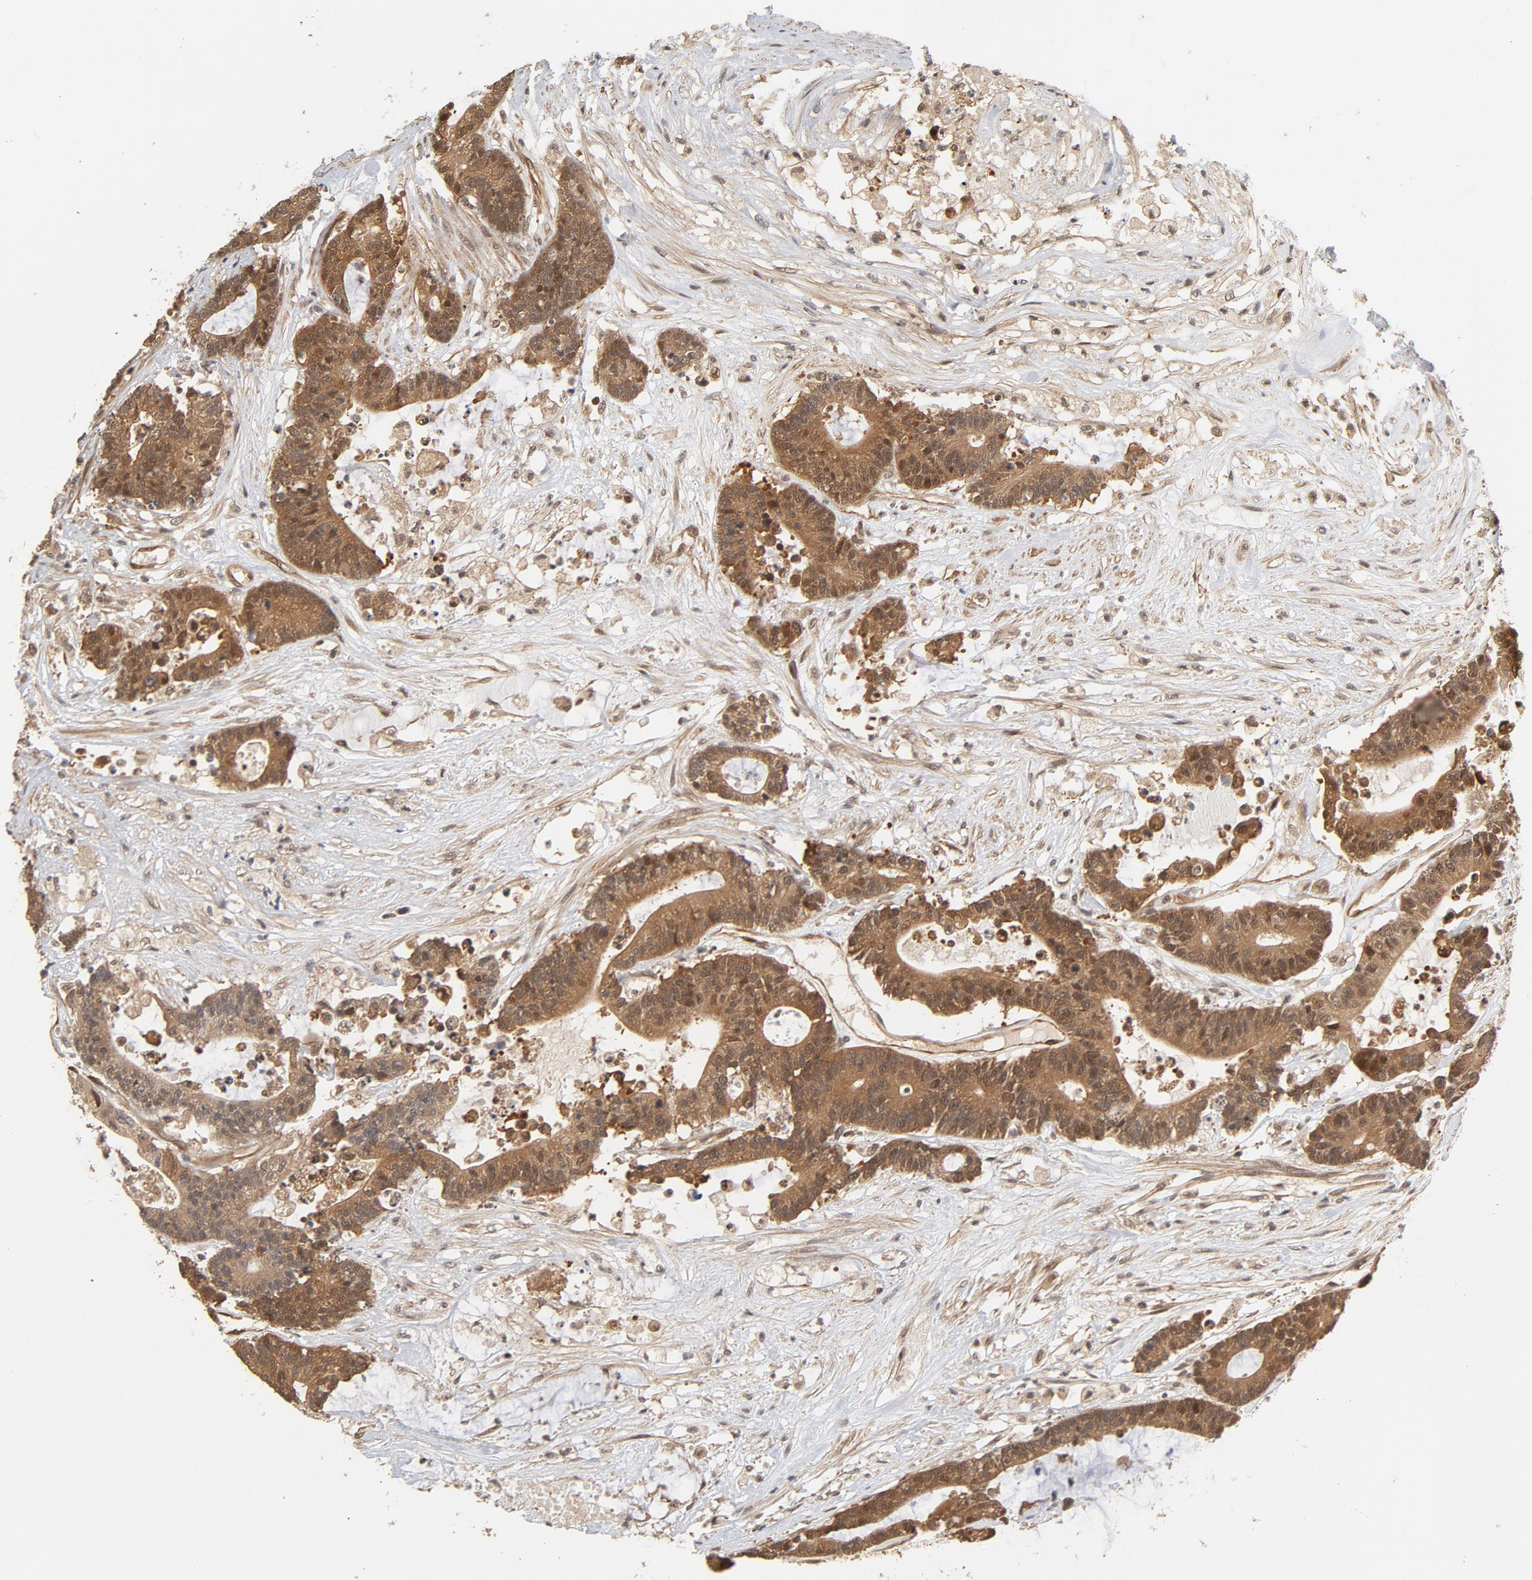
{"staining": {"intensity": "moderate", "quantity": ">75%", "location": "cytoplasmic/membranous,nuclear"}, "tissue": "colorectal cancer", "cell_type": "Tumor cells", "image_type": "cancer", "snomed": [{"axis": "morphology", "description": "Adenocarcinoma, NOS"}, {"axis": "topography", "description": "Colon"}], "caption": "Colorectal cancer (adenocarcinoma) stained for a protein (brown) reveals moderate cytoplasmic/membranous and nuclear positive expression in approximately >75% of tumor cells.", "gene": "CDC37", "patient": {"sex": "female", "age": 84}}